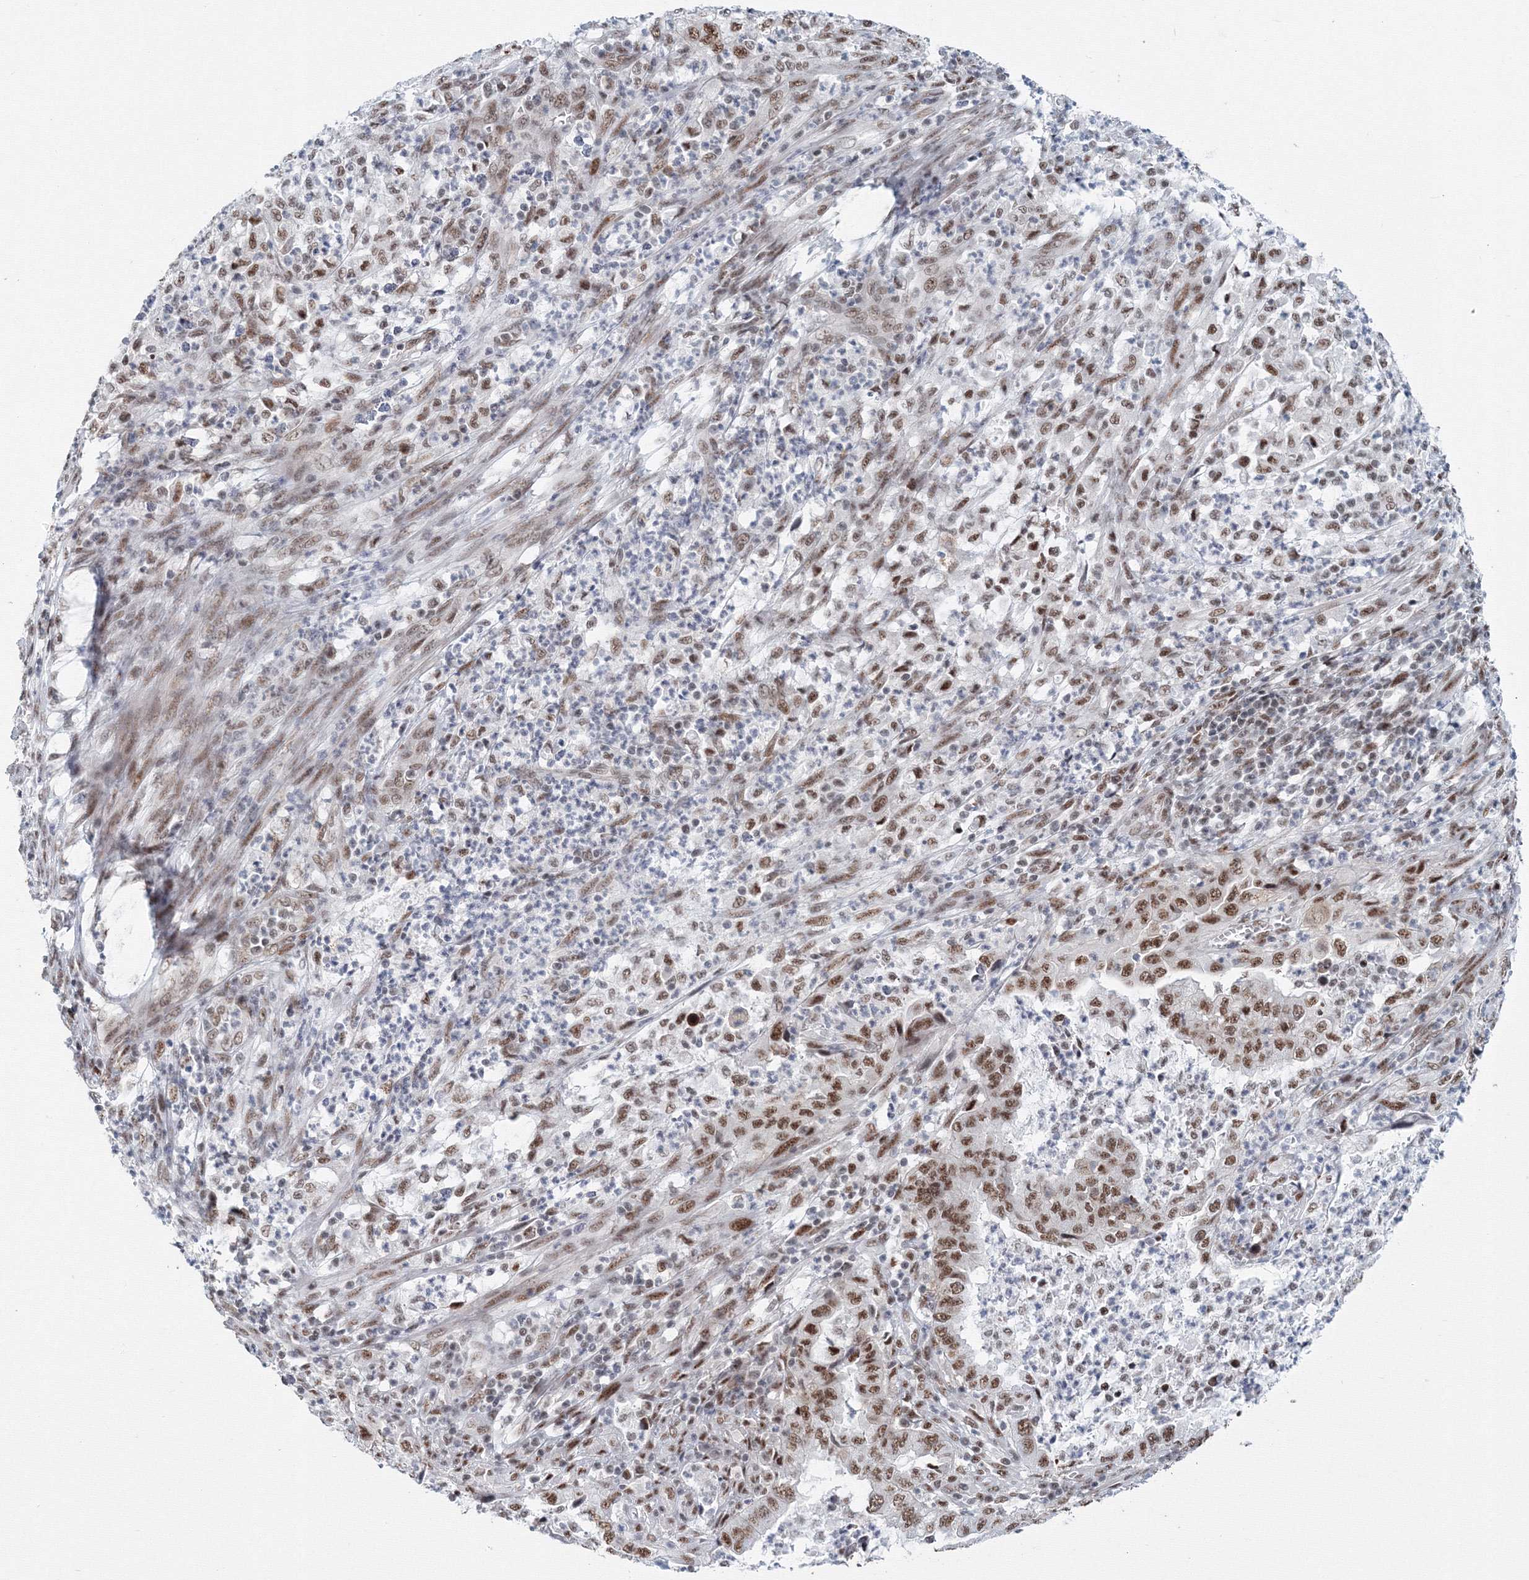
{"staining": {"intensity": "moderate", "quantity": ">75%", "location": "nuclear"}, "tissue": "endometrial cancer", "cell_type": "Tumor cells", "image_type": "cancer", "snomed": [{"axis": "morphology", "description": "Adenocarcinoma, NOS"}, {"axis": "topography", "description": "Endometrium"}], "caption": "This micrograph demonstrates immunohistochemistry staining of human endometrial adenocarcinoma, with medium moderate nuclear positivity in approximately >75% of tumor cells.", "gene": "SF3B6", "patient": {"sex": "female", "age": 51}}